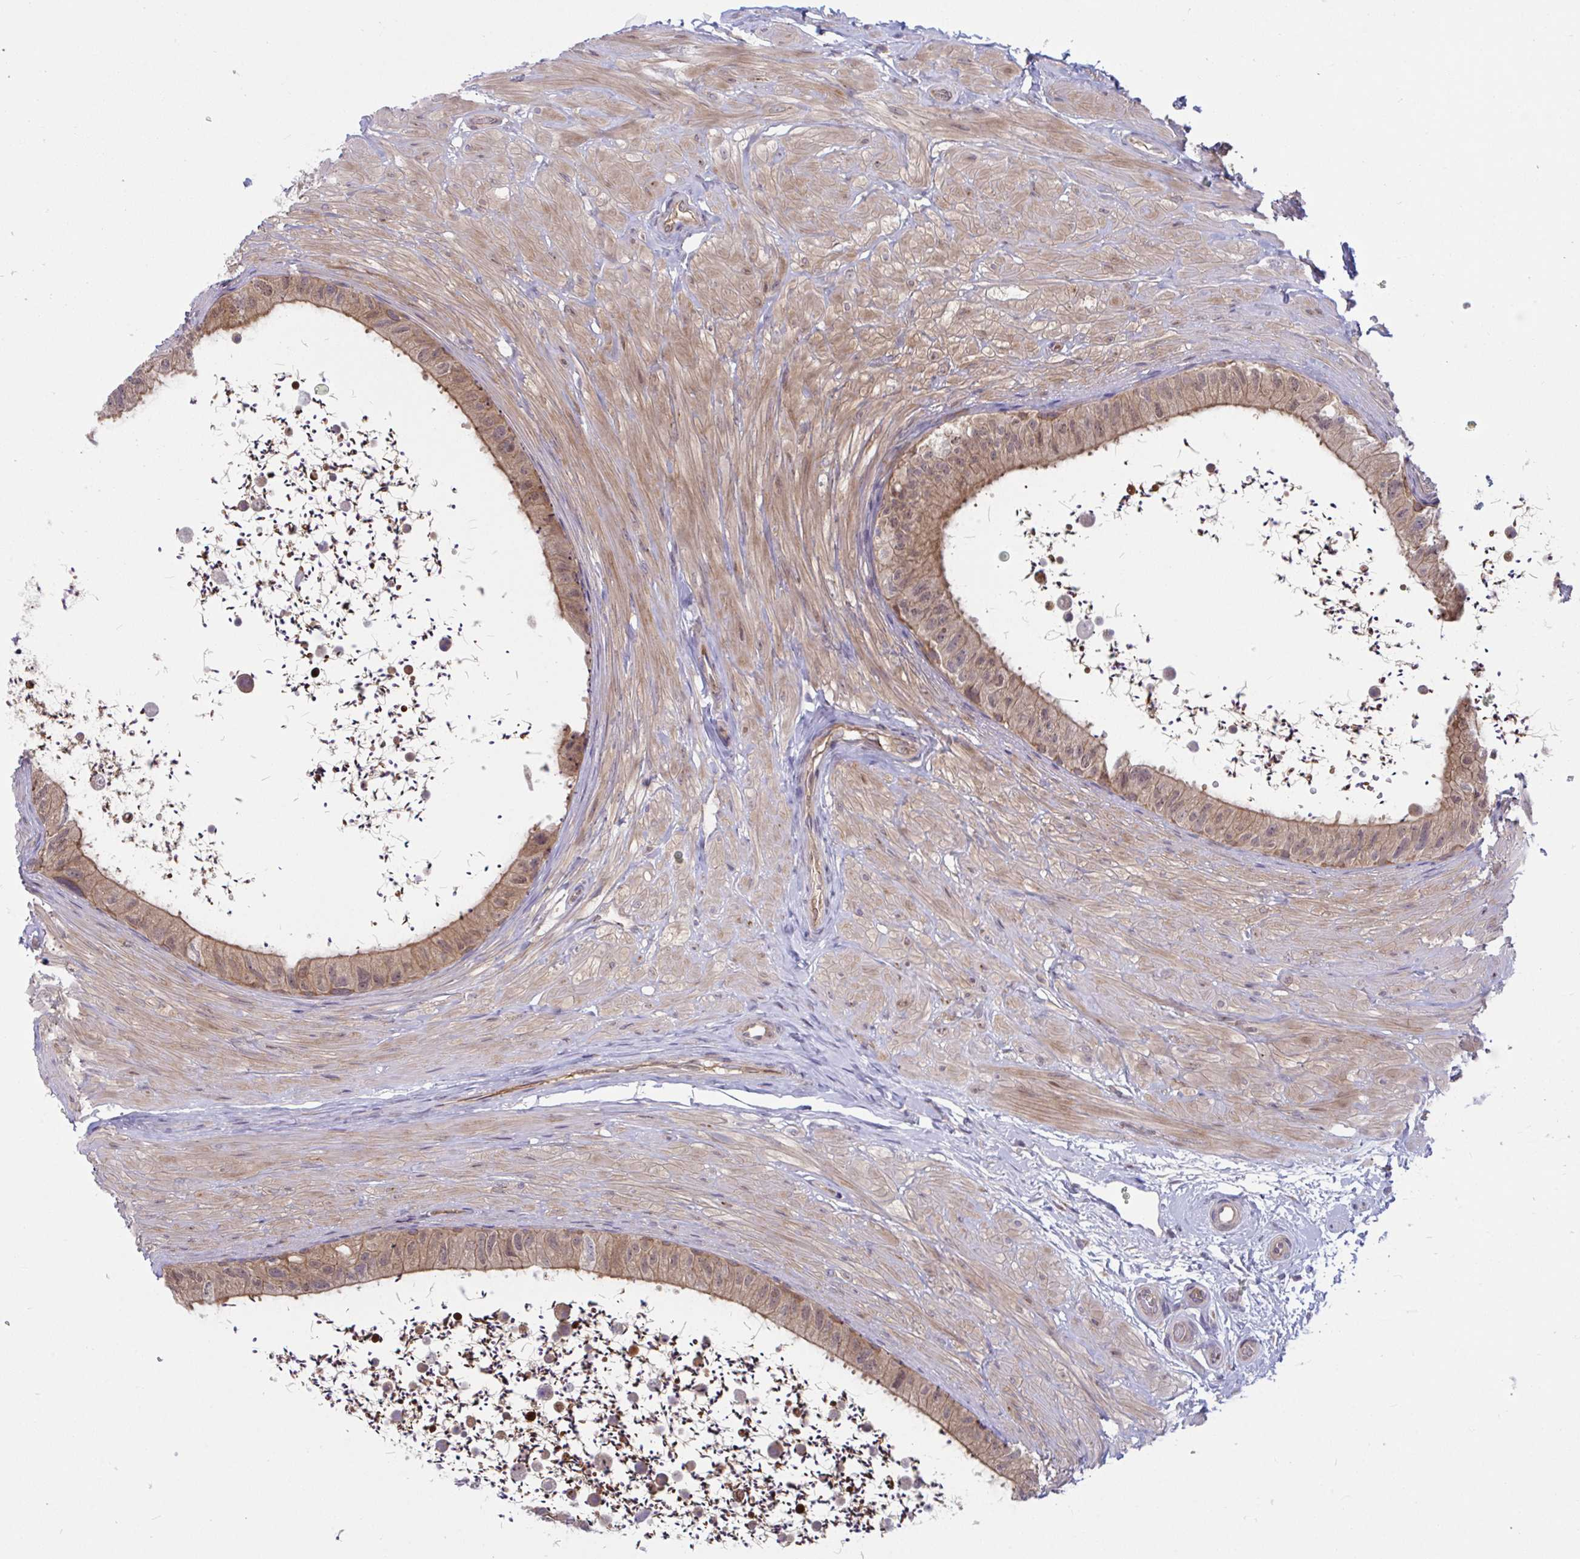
{"staining": {"intensity": "strong", "quantity": ">75%", "location": "cytoplasmic/membranous,nuclear"}, "tissue": "epididymis", "cell_type": "Glandular cells", "image_type": "normal", "snomed": [{"axis": "morphology", "description": "Normal tissue, NOS"}, {"axis": "topography", "description": "Epididymis"}, {"axis": "topography", "description": "Peripheral nerve tissue"}], "caption": "Immunohistochemistry (IHC) histopathology image of unremarkable epididymis stained for a protein (brown), which exhibits high levels of strong cytoplasmic/membranous,nuclear positivity in approximately >75% of glandular cells.", "gene": "LMNTD2", "patient": {"sex": "male", "age": 32}}